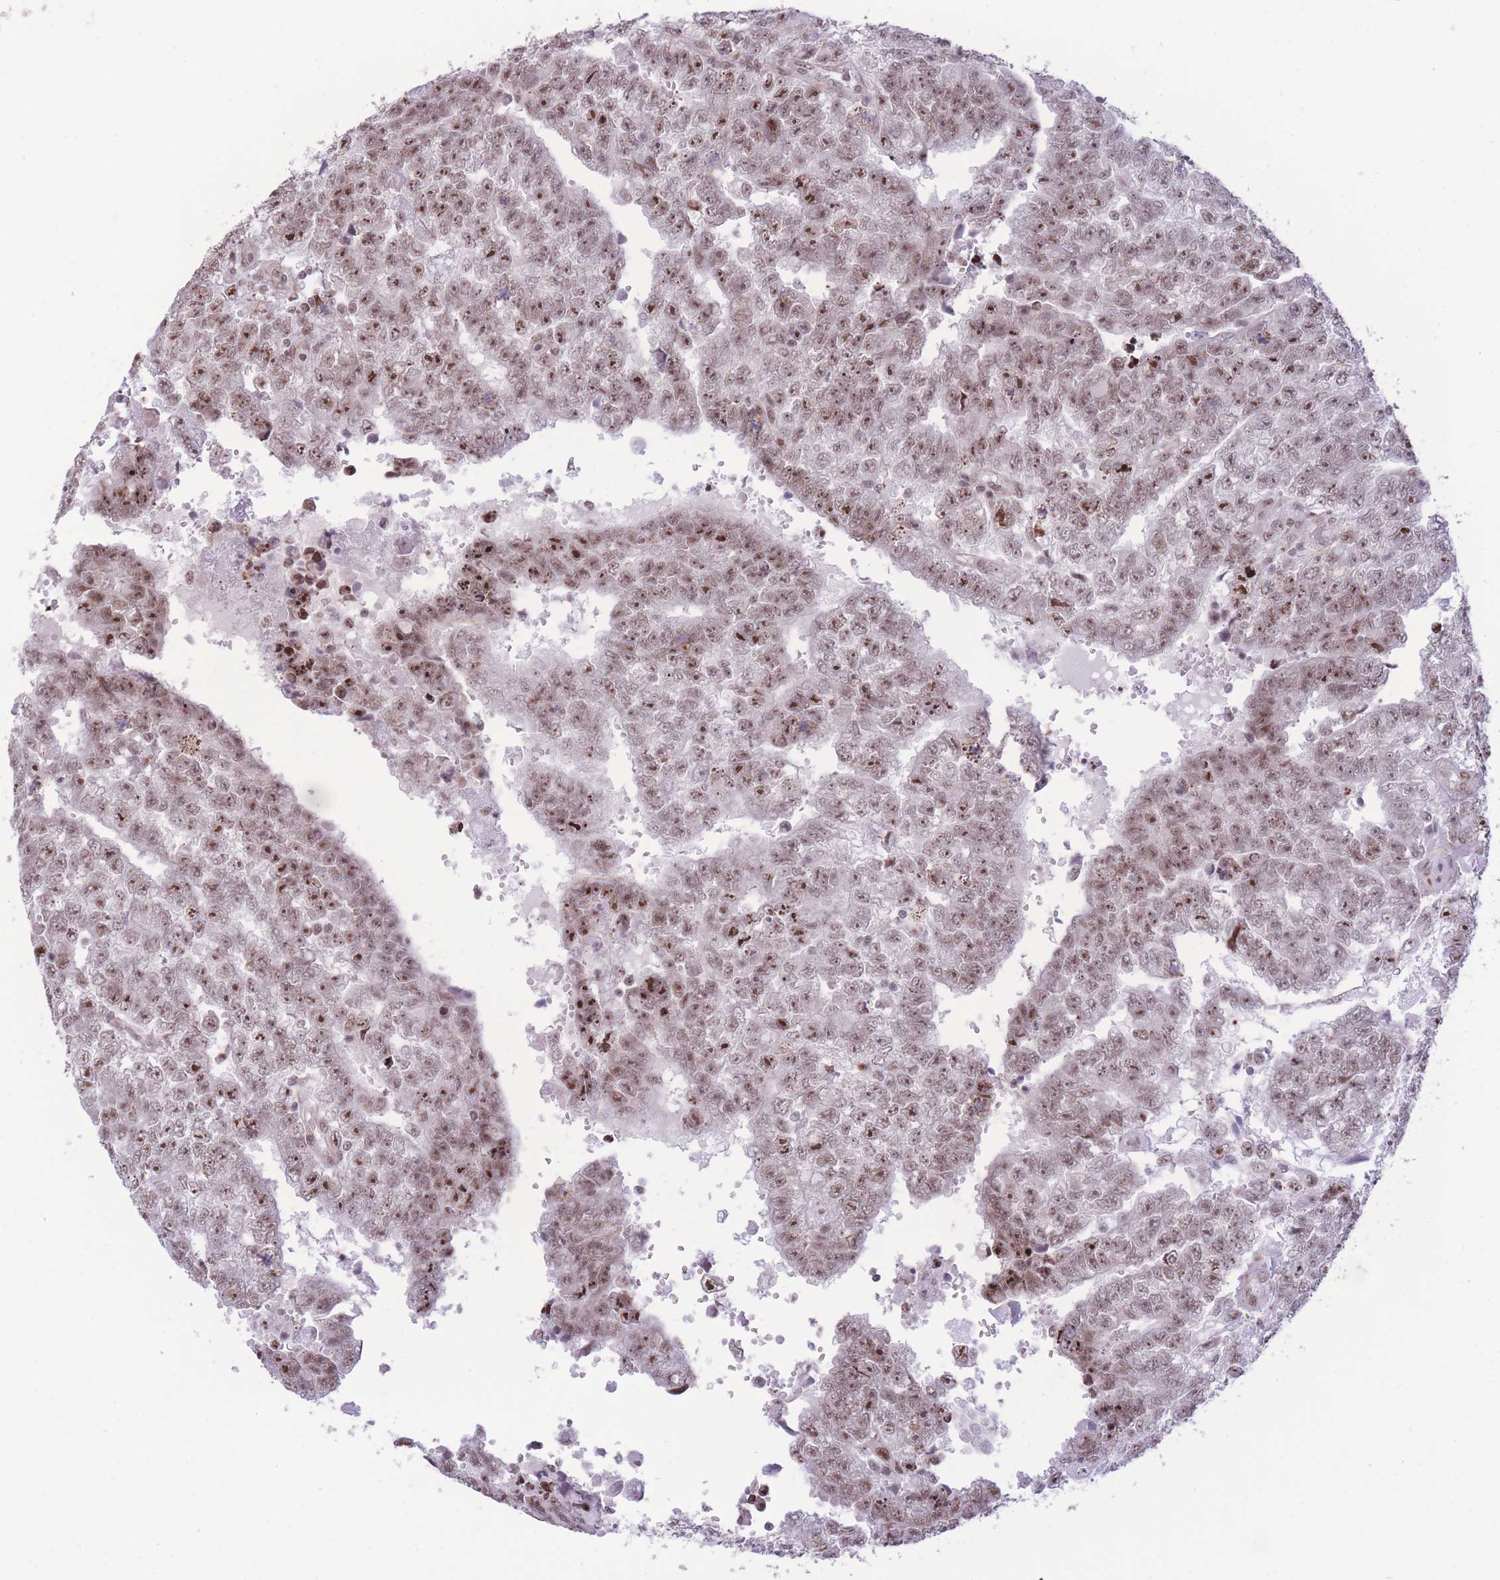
{"staining": {"intensity": "moderate", "quantity": ">75%", "location": "nuclear"}, "tissue": "testis cancer", "cell_type": "Tumor cells", "image_type": "cancer", "snomed": [{"axis": "morphology", "description": "Carcinoma, Embryonal, NOS"}, {"axis": "topography", "description": "Testis"}], "caption": "Immunohistochemistry photomicrograph of human testis cancer stained for a protein (brown), which shows medium levels of moderate nuclear staining in about >75% of tumor cells.", "gene": "PCIF1", "patient": {"sex": "male", "age": 25}}